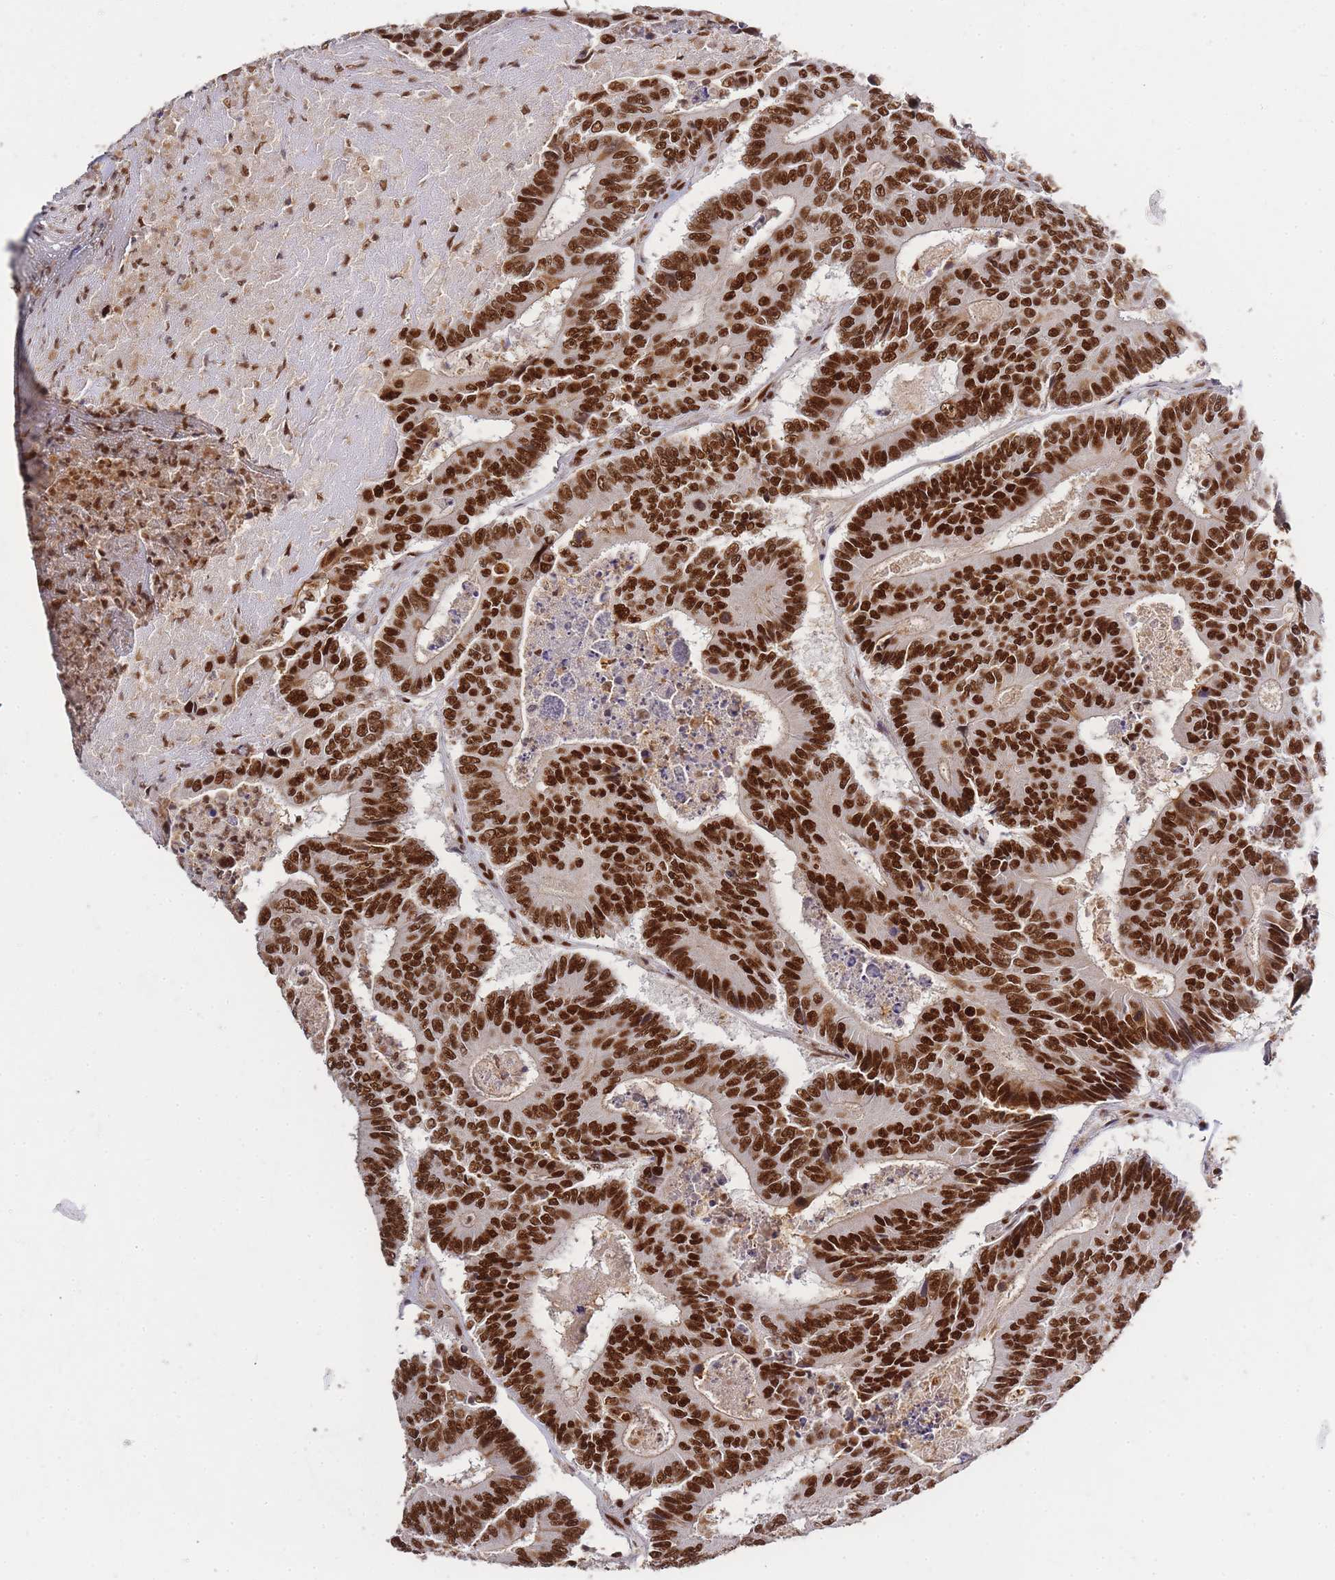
{"staining": {"intensity": "strong", "quantity": ">75%", "location": "nuclear"}, "tissue": "colorectal cancer", "cell_type": "Tumor cells", "image_type": "cancer", "snomed": [{"axis": "morphology", "description": "Adenocarcinoma, NOS"}, {"axis": "topography", "description": "Colon"}], "caption": "Protein positivity by immunohistochemistry (IHC) demonstrates strong nuclear expression in about >75% of tumor cells in adenocarcinoma (colorectal).", "gene": "PRKDC", "patient": {"sex": "male", "age": 83}}